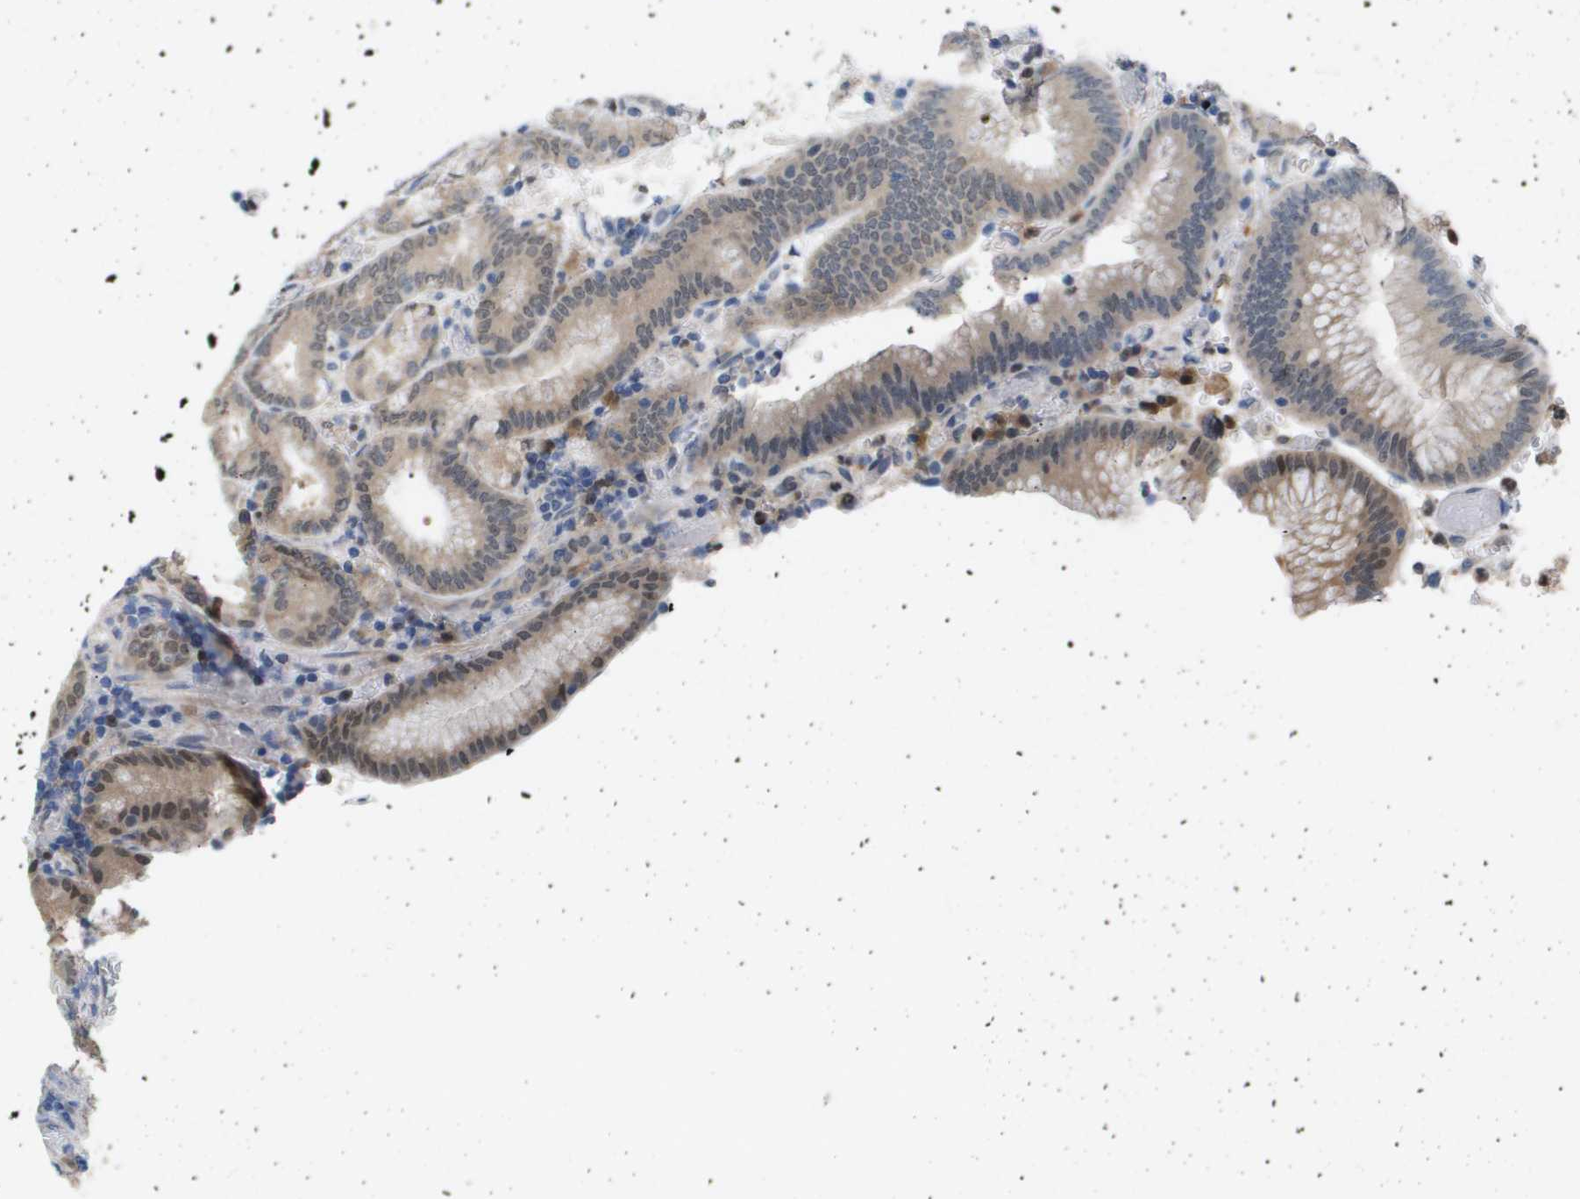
{"staining": {"intensity": "moderate", "quantity": "25%-75%", "location": "cytoplasmic/membranous,nuclear"}, "tissue": "stomach", "cell_type": "Glandular cells", "image_type": "normal", "snomed": [{"axis": "morphology", "description": "Normal tissue, NOS"}, {"axis": "morphology", "description": "Carcinoid, malignant, NOS"}, {"axis": "topography", "description": "Stomach, upper"}], "caption": "Normal stomach demonstrates moderate cytoplasmic/membranous,nuclear staining in approximately 25%-75% of glandular cells.", "gene": "AKR1A1", "patient": {"sex": "male", "age": 39}}